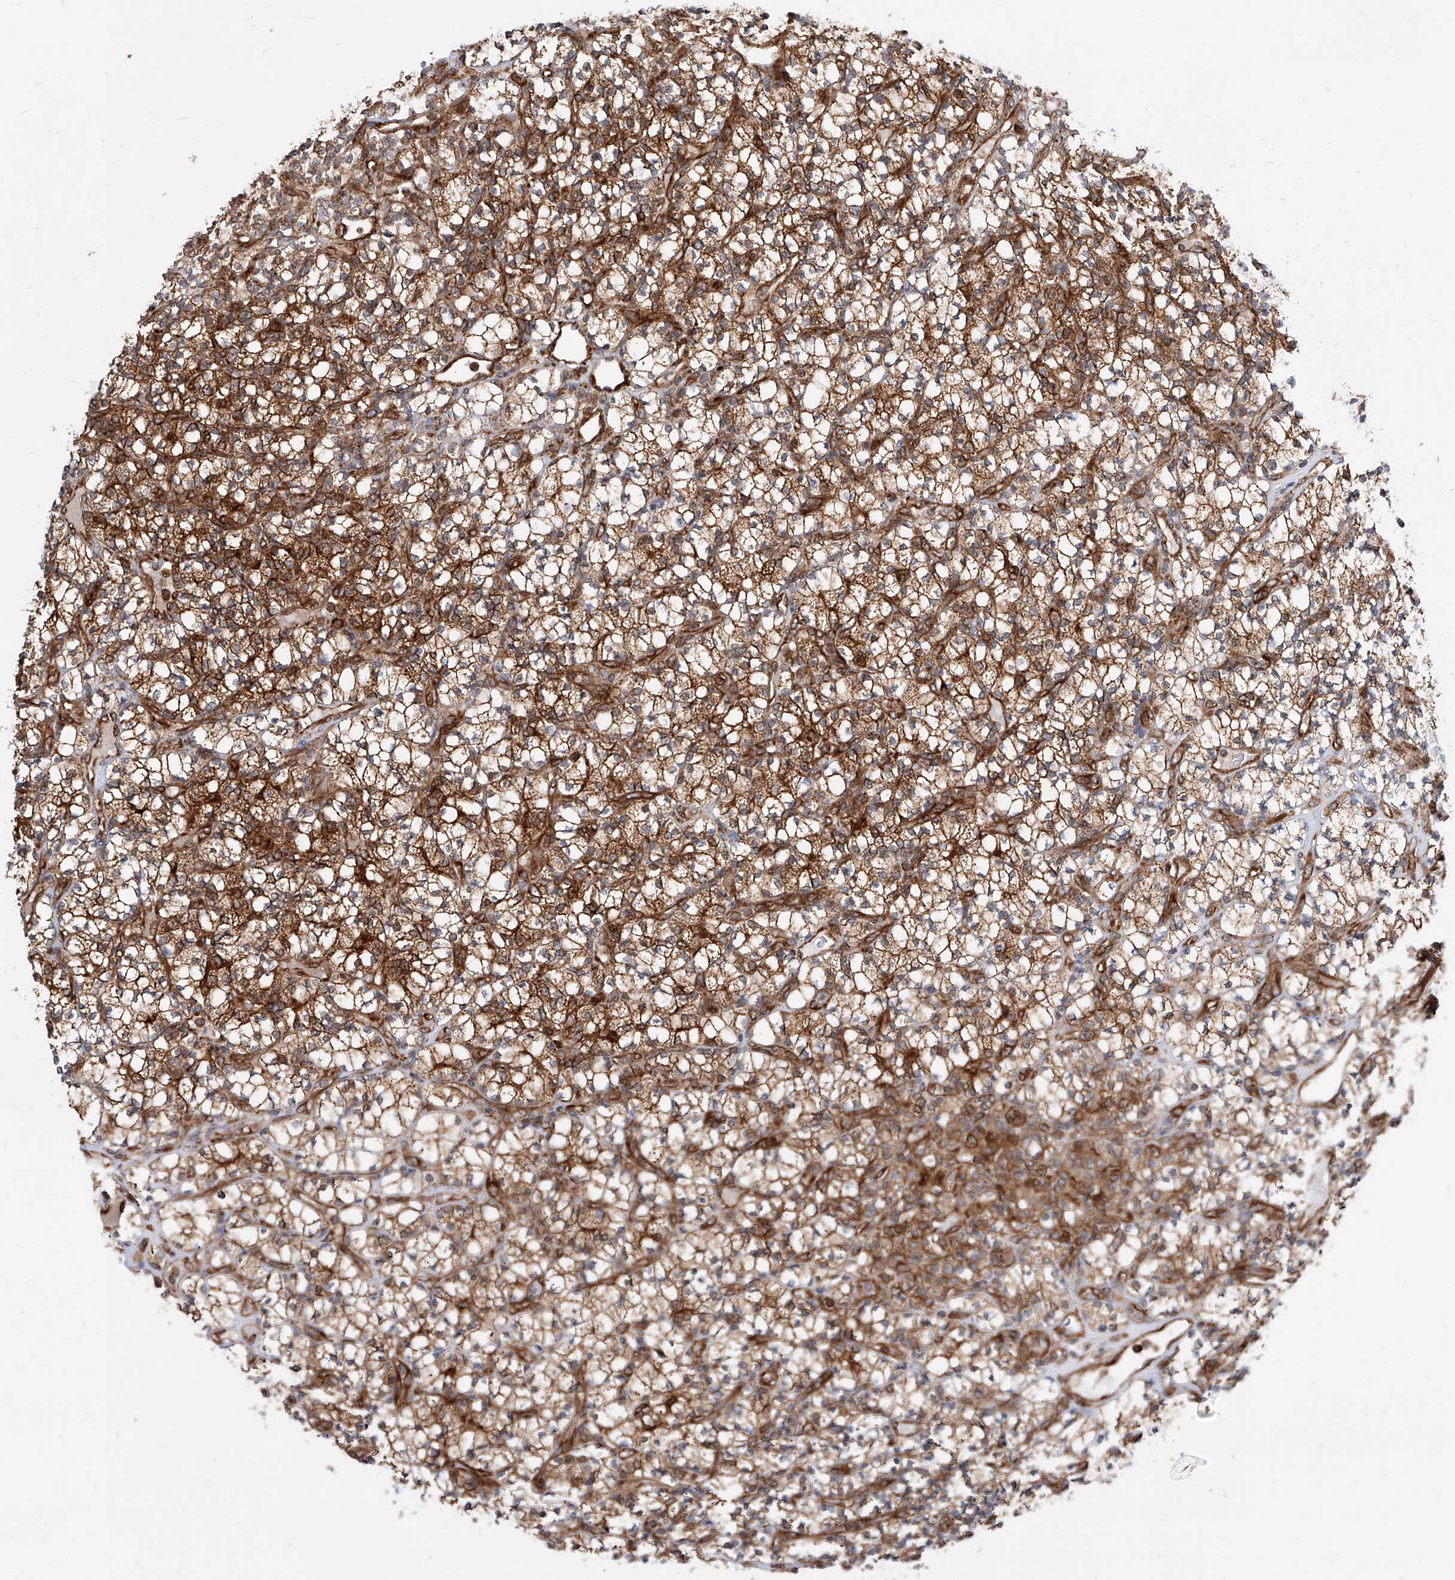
{"staining": {"intensity": "strong", "quantity": ">75%", "location": "cytoplasmic/membranous"}, "tissue": "renal cancer", "cell_type": "Tumor cells", "image_type": "cancer", "snomed": [{"axis": "morphology", "description": "Adenocarcinoma, NOS"}, {"axis": "topography", "description": "Kidney"}], "caption": "Human renal cancer stained with a protein marker shows strong staining in tumor cells.", "gene": "ISCA2", "patient": {"sex": "male", "age": 77}}